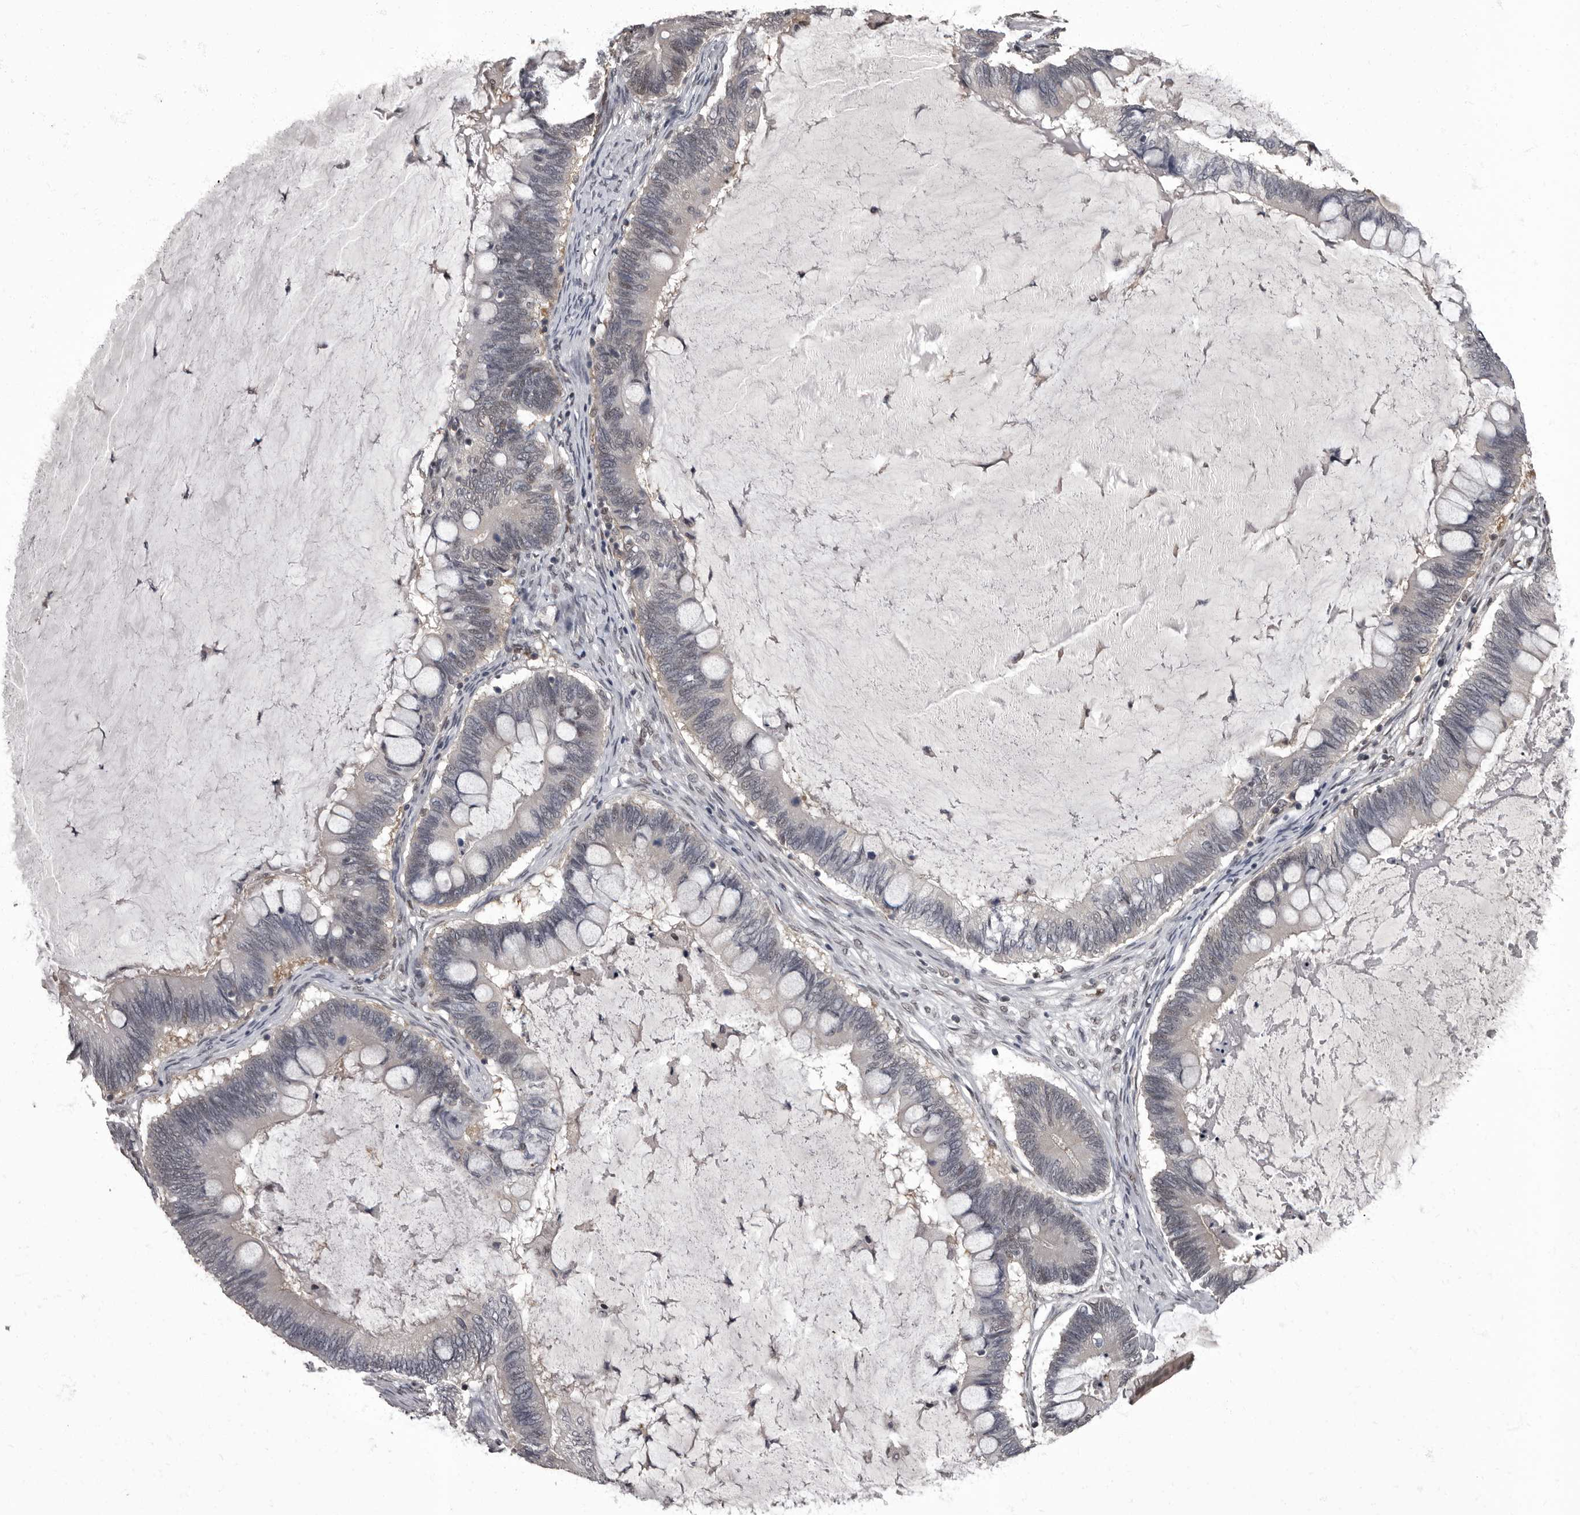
{"staining": {"intensity": "negative", "quantity": "none", "location": "none"}, "tissue": "ovarian cancer", "cell_type": "Tumor cells", "image_type": "cancer", "snomed": [{"axis": "morphology", "description": "Cystadenocarcinoma, mucinous, NOS"}, {"axis": "topography", "description": "Ovary"}], "caption": "Immunohistochemistry photomicrograph of neoplastic tissue: ovarian mucinous cystadenocarcinoma stained with DAB exhibits no significant protein staining in tumor cells. (DAB immunohistochemistry (IHC) with hematoxylin counter stain).", "gene": "C1orf50", "patient": {"sex": "female", "age": 61}}